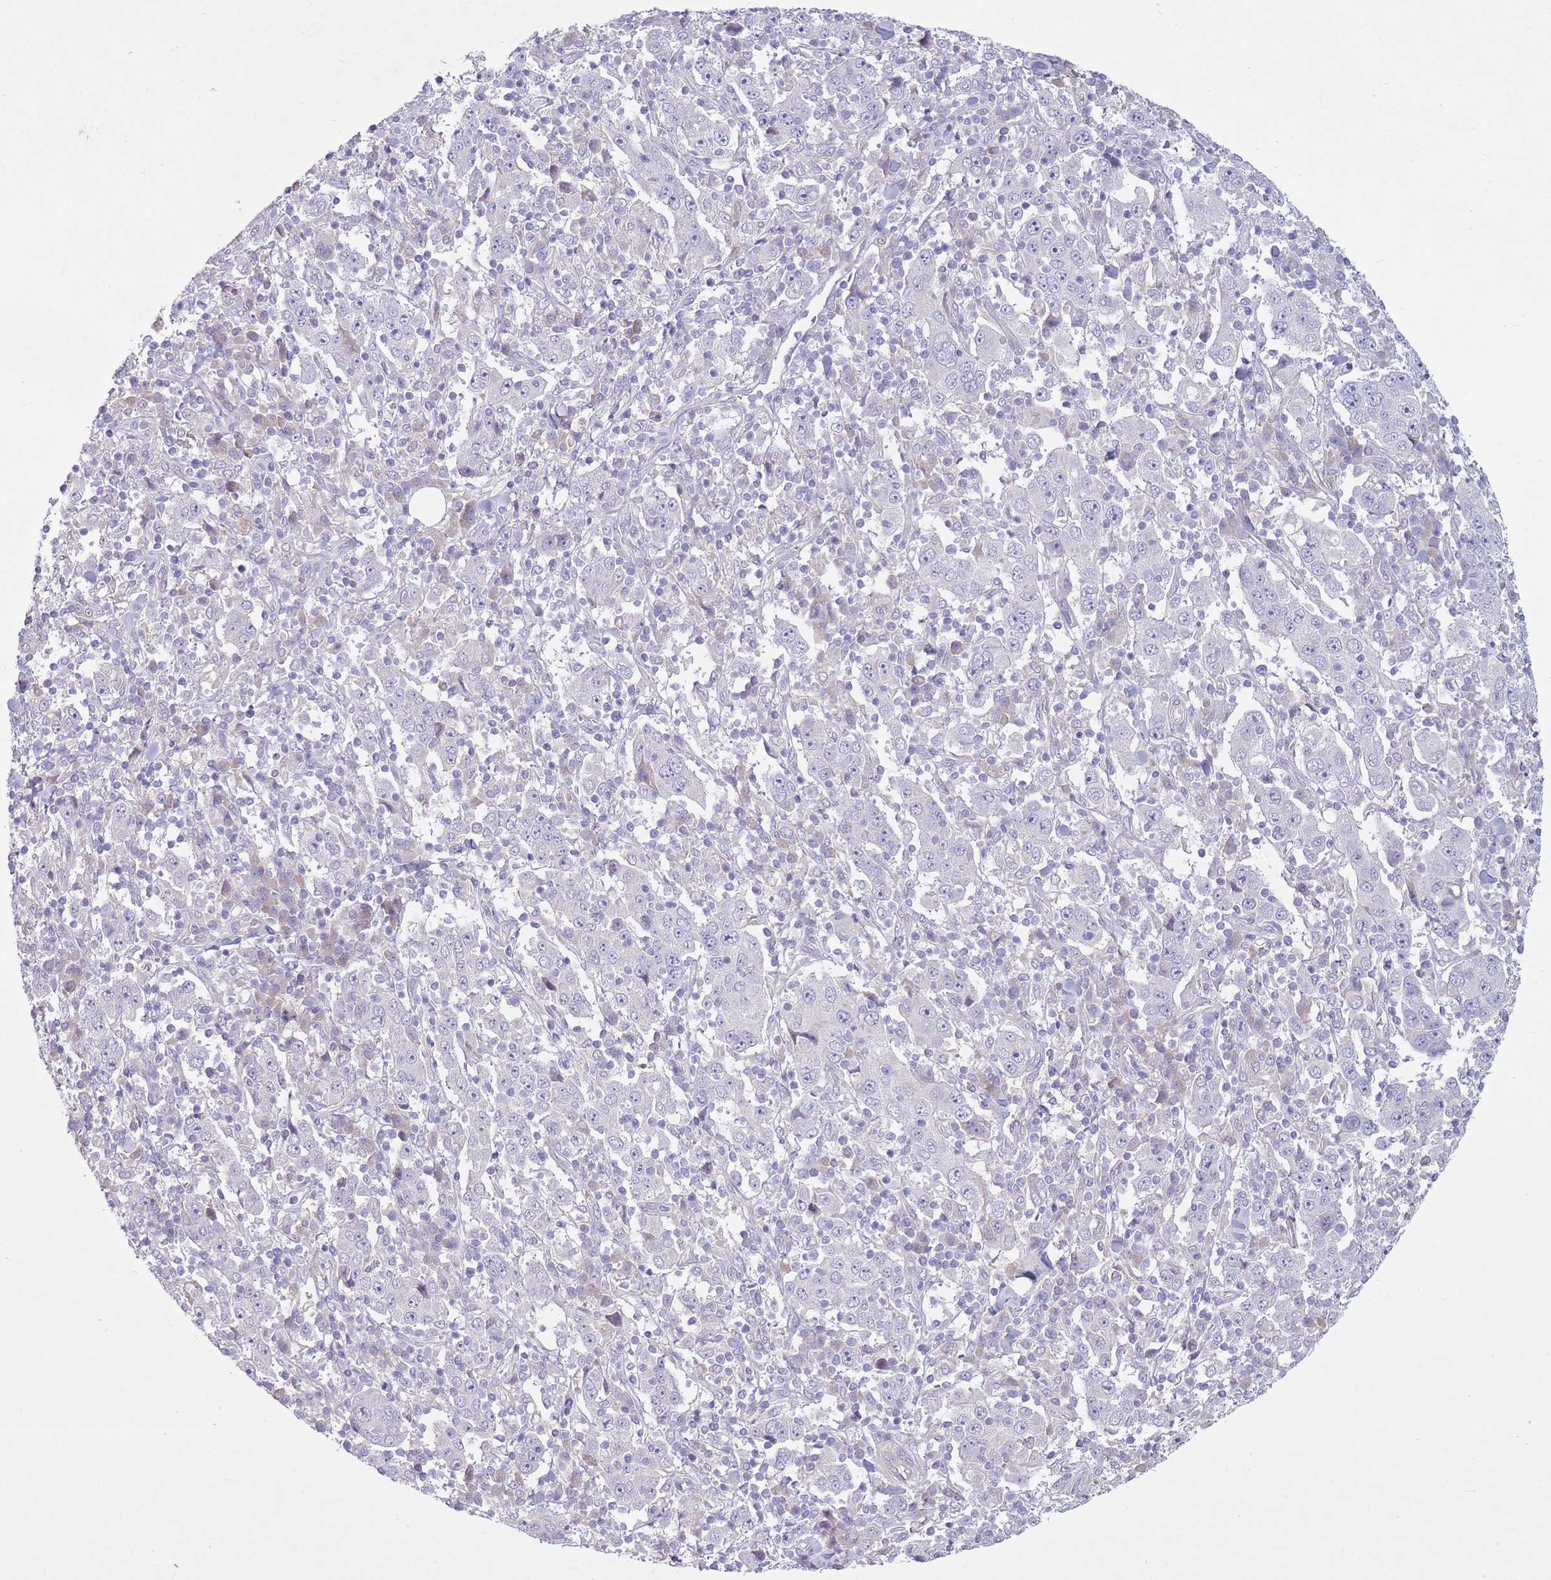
{"staining": {"intensity": "negative", "quantity": "none", "location": "none"}, "tissue": "stomach cancer", "cell_type": "Tumor cells", "image_type": "cancer", "snomed": [{"axis": "morphology", "description": "Normal tissue, NOS"}, {"axis": "morphology", "description": "Adenocarcinoma, NOS"}, {"axis": "topography", "description": "Stomach, upper"}, {"axis": "topography", "description": "Stomach"}], "caption": "This is an immunohistochemistry image of adenocarcinoma (stomach). There is no expression in tumor cells.", "gene": "PNPLA5", "patient": {"sex": "male", "age": 59}}